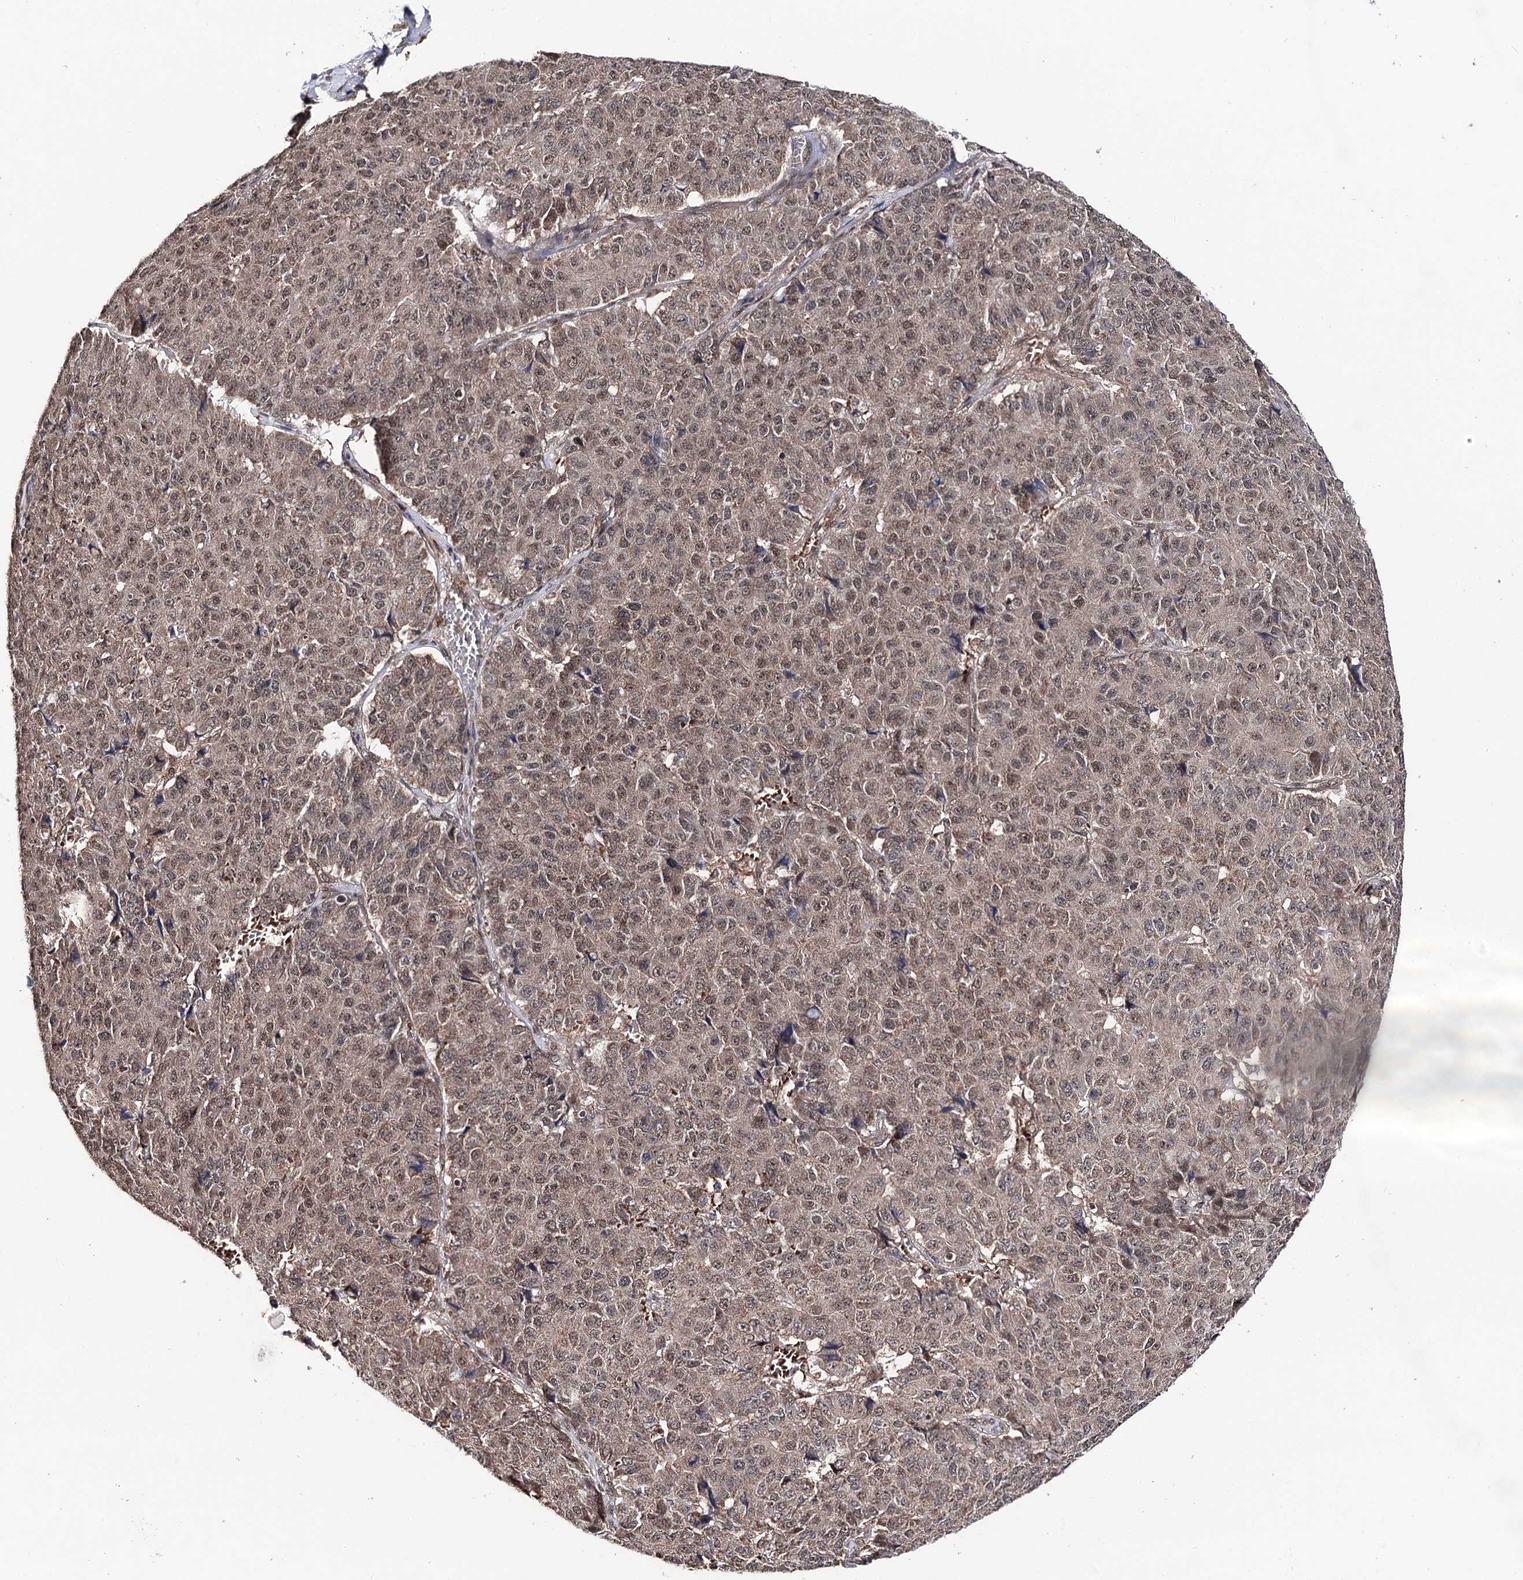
{"staining": {"intensity": "moderate", "quantity": ">75%", "location": "cytoplasmic/membranous,nuclear"}, "tissue": "pancreatic cancer", "cell_type": "Tumor cells", "image_type": "cancer", "snomed": [{"axis": "morphology", "description": "Adenocarcinoma, NOS"}, {"axis": "topography", "description": "Pancreas"}], "caption": "Pancreatic cancer (adenocarcinoma) stained with DAB (3,3'-diaminobenzidine) IHC demonstrates medium levels of moderate cytoplasmic/membranous and nuclear positivity in about >75% of tumor cells.", "gene": "MSANTD2", "patient": {"sex": "male", "age": 50}}